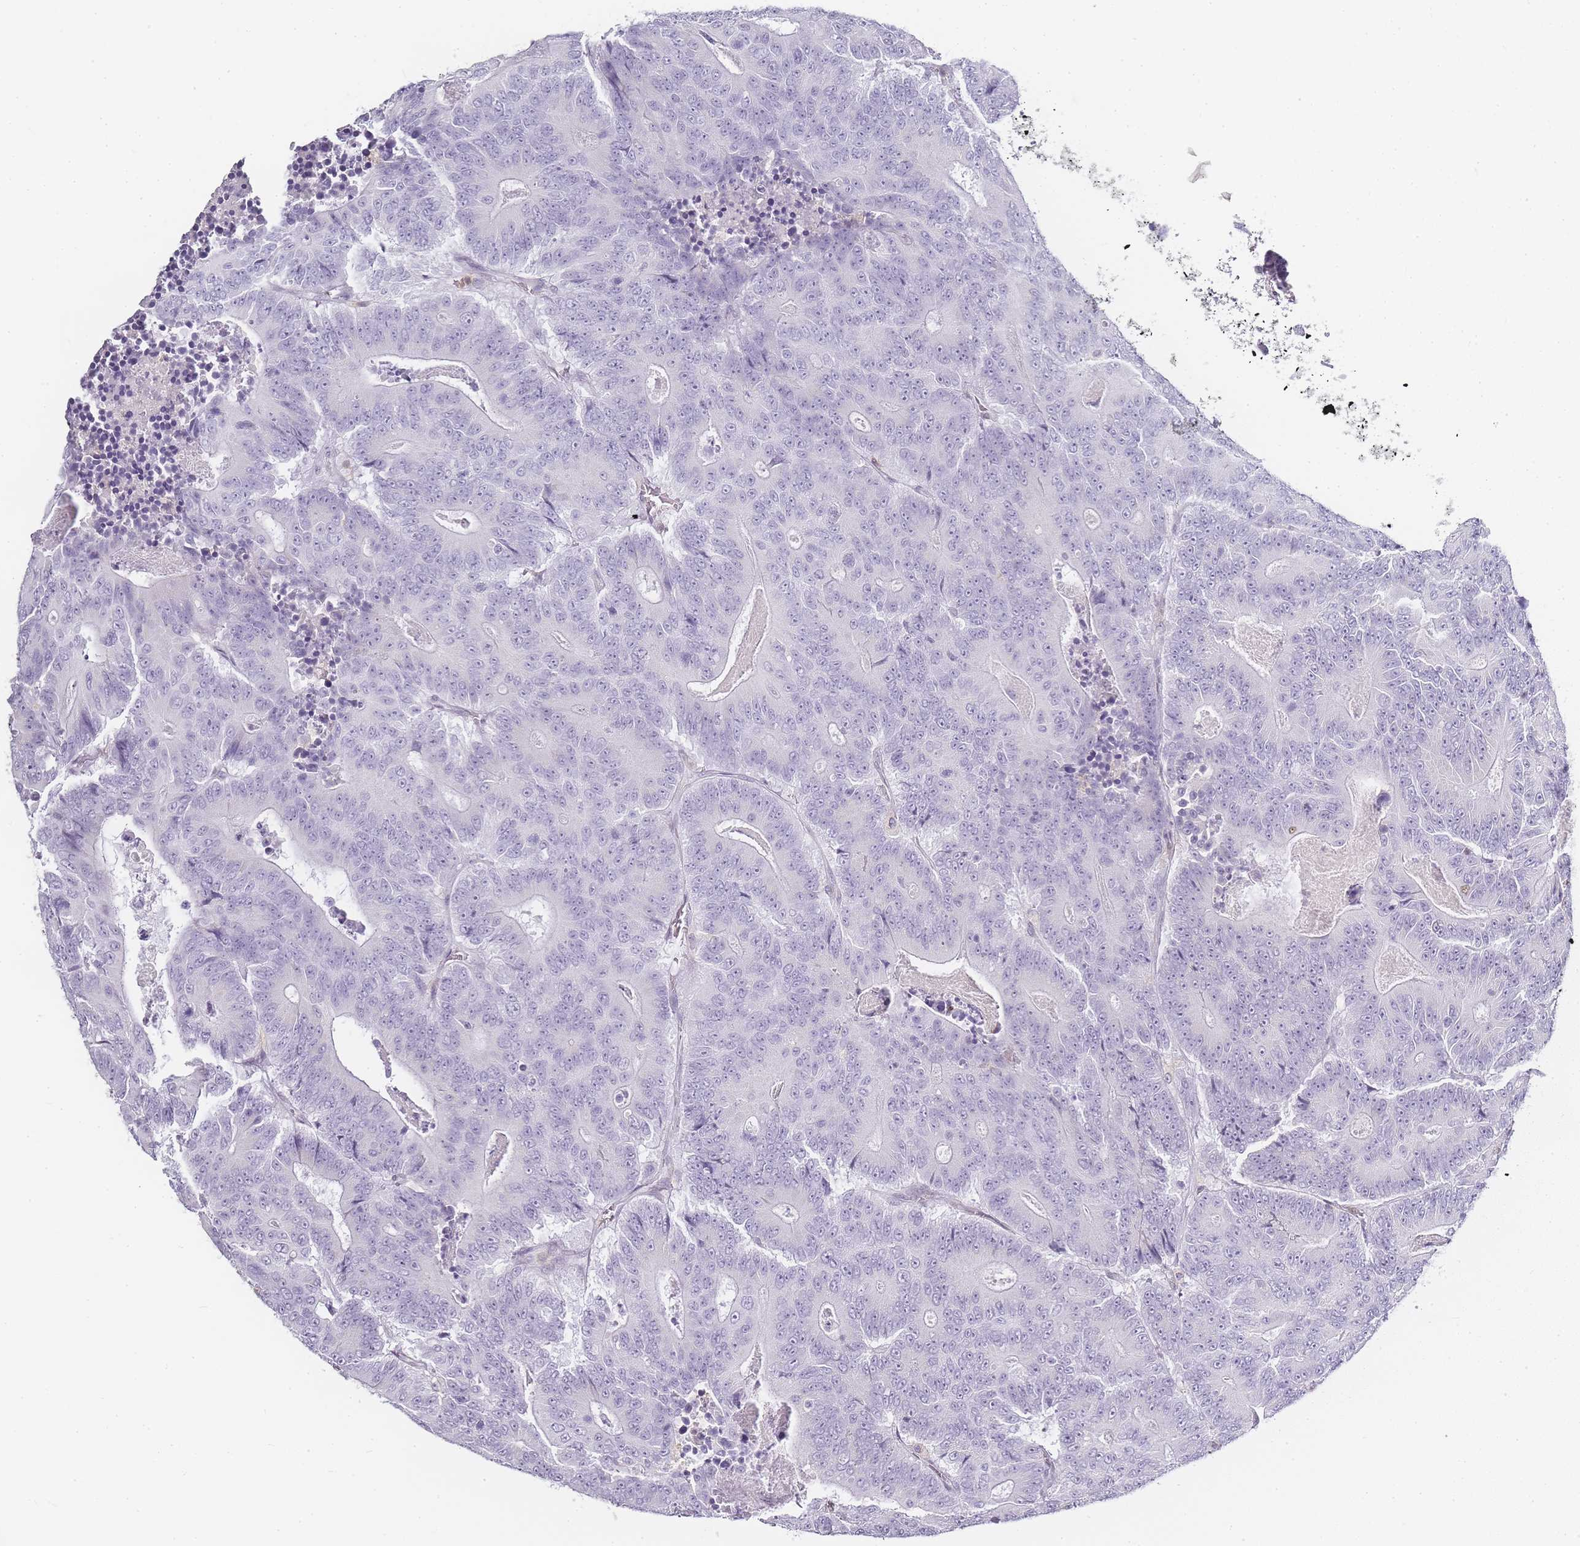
{"staining": {"intensity": "negative", "quantity": "none", "location": "none"}, "tissue": "colorectal cancer", "cell_type": "Tumor cells", "image_type": "cancer", "snomed": [{"axis": "morphology", "description": "Adenocarcinoma, NOS"}, {"axis": "topography", "description": "Colon"}], "caption": "Colorectal cancer (adenocarcinoma) was stained to show a protein in brown. There is no significant expression in tumor cells.", "gene": "JAKMIP1", "patient": {"sex": "male", "age": 83}}